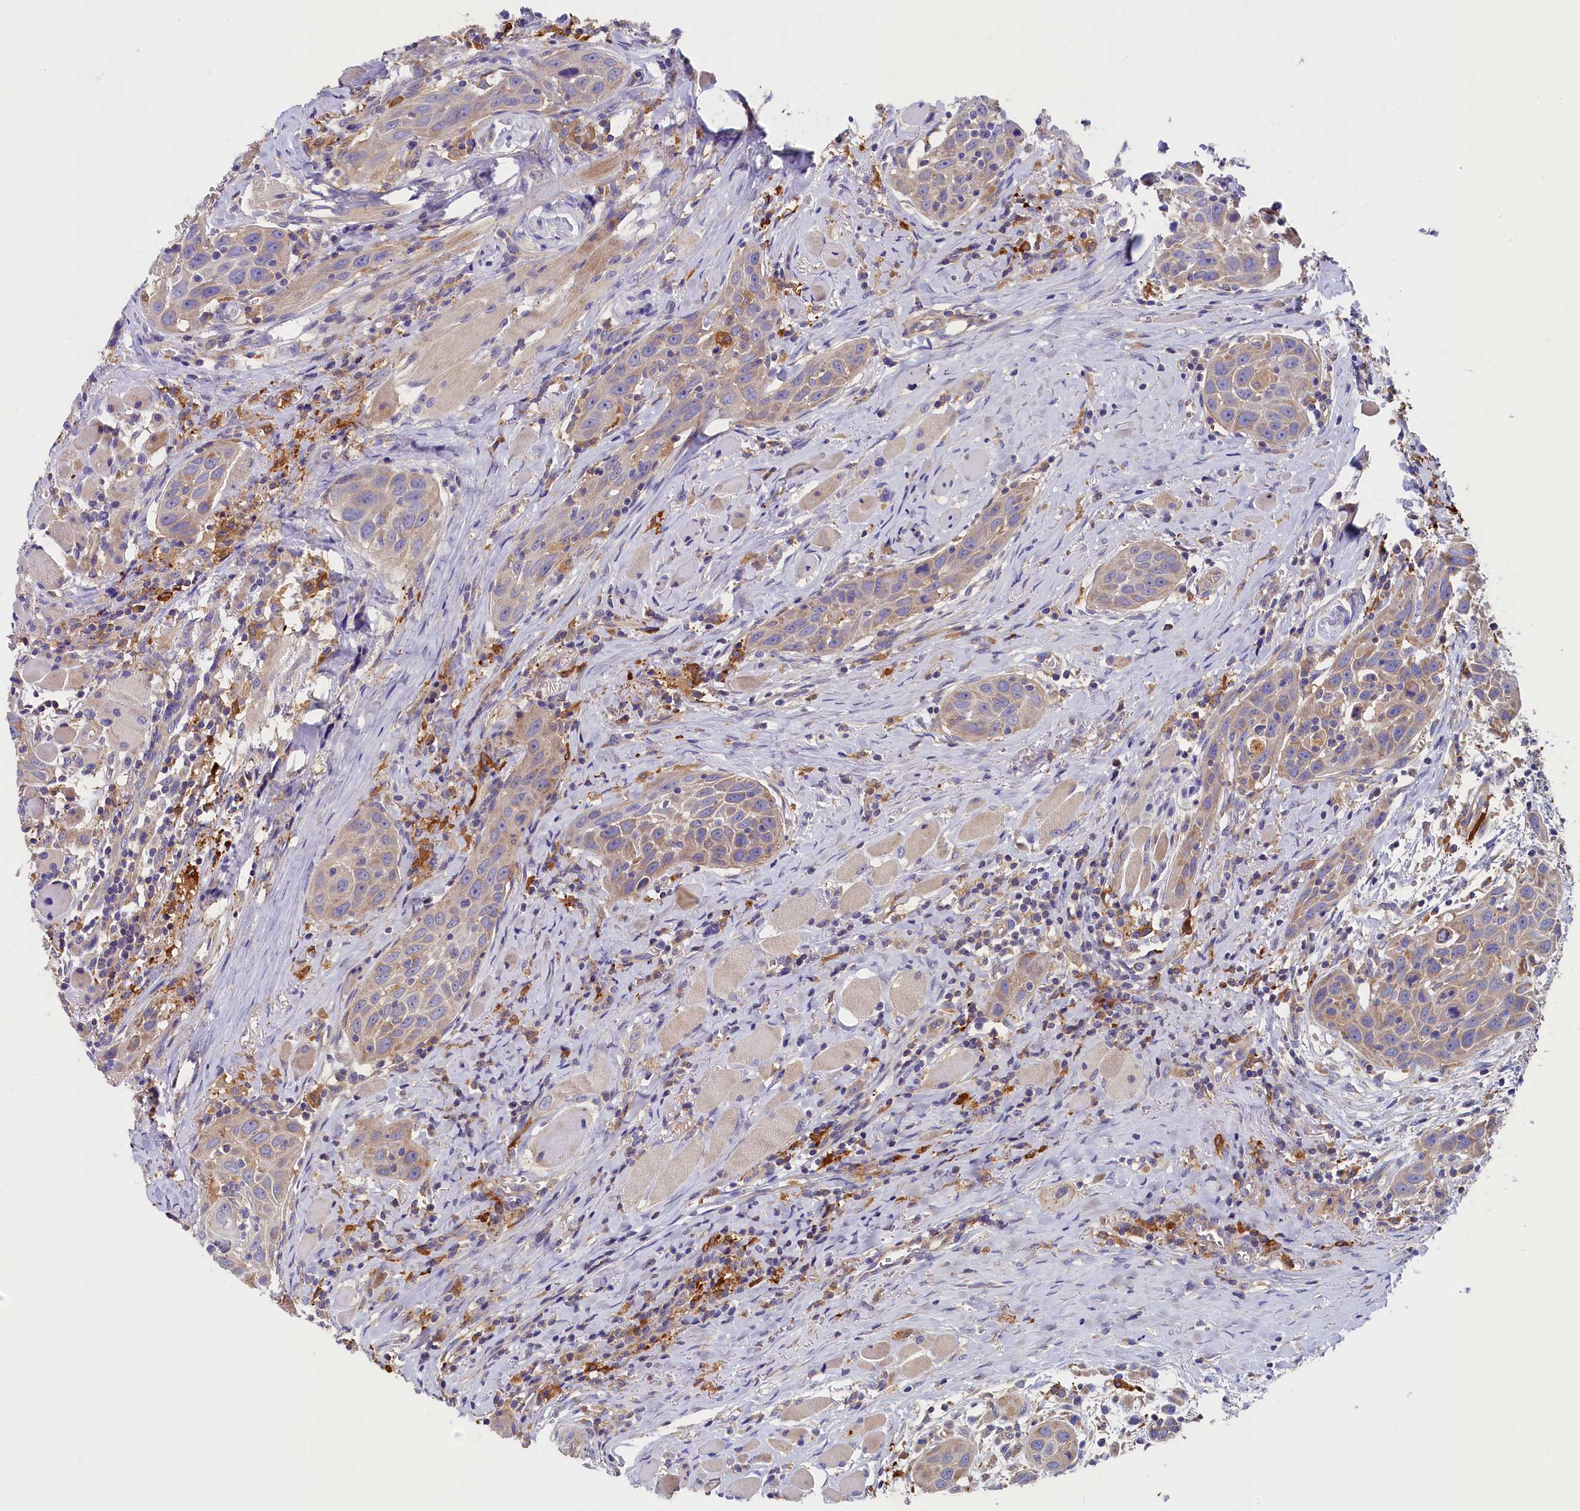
{"staining": {"intensity": "weak", "quantity": "<25%", "location": "cytoplasmic/membranous"}, "tissue": "head and neck cancer", "cell_type": "Tumor cells", "image_type": "cancer", "snomed": [{"axis": "morphology", "description": "Squamous cell carcinoma, NOS"}, {"axis": "topography", "description": "Oral tissue"}, {"axis": "topography", "description": "Head-Neck"}], "caption": "Tumor cells show no significant protein expression in head and neck cancer. The staining was performed using DAB to visualize the protein expression in brown, while the nuclei were stained in blue with hematoxylin (Magnification: 20x).", "gene": "SEC31B", "patient": {"sex": "female", "age": 50}}